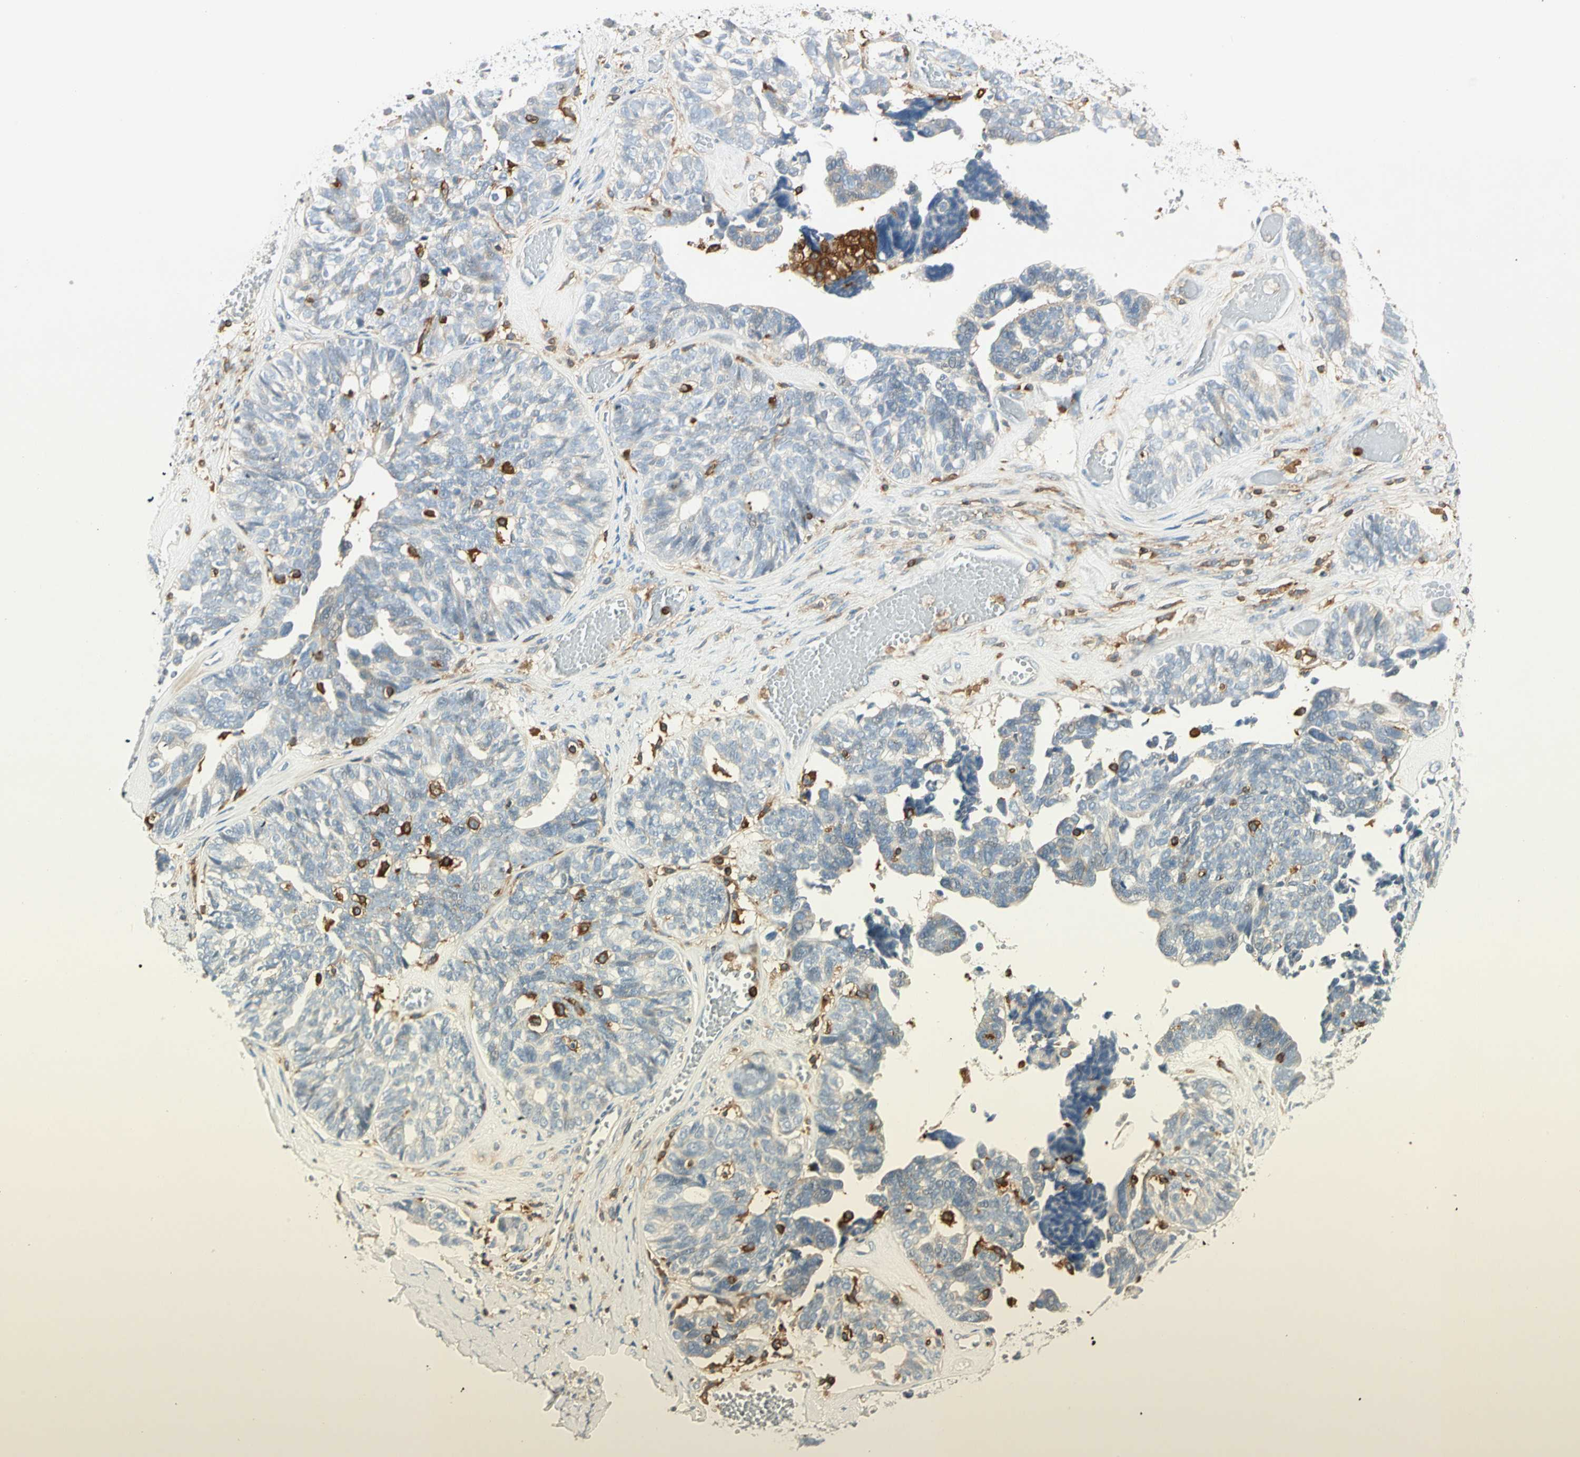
{"staining": {"intensity": "negative", "quantity": "none", "location": "none"}, "tissue": "ovarian cancer", "cell_type": "Tumor cells", "image_type": "cancer", "snomed": [{"axis": "morphology", "description": "Cystadenocarcinoma, serous, NOS"}, {"axis": "topography", "description": "Ovary"}], "caption": "IHC image of neoplastic tissue: ovarian cancer (serous cystadenocarcinoma) stained with DAB (3,3'-diaminobenzidine) shows no significant protein expression in tumor cells.", "gene": "FMNL1", "patient": {"sex": "female", "age": 79}}